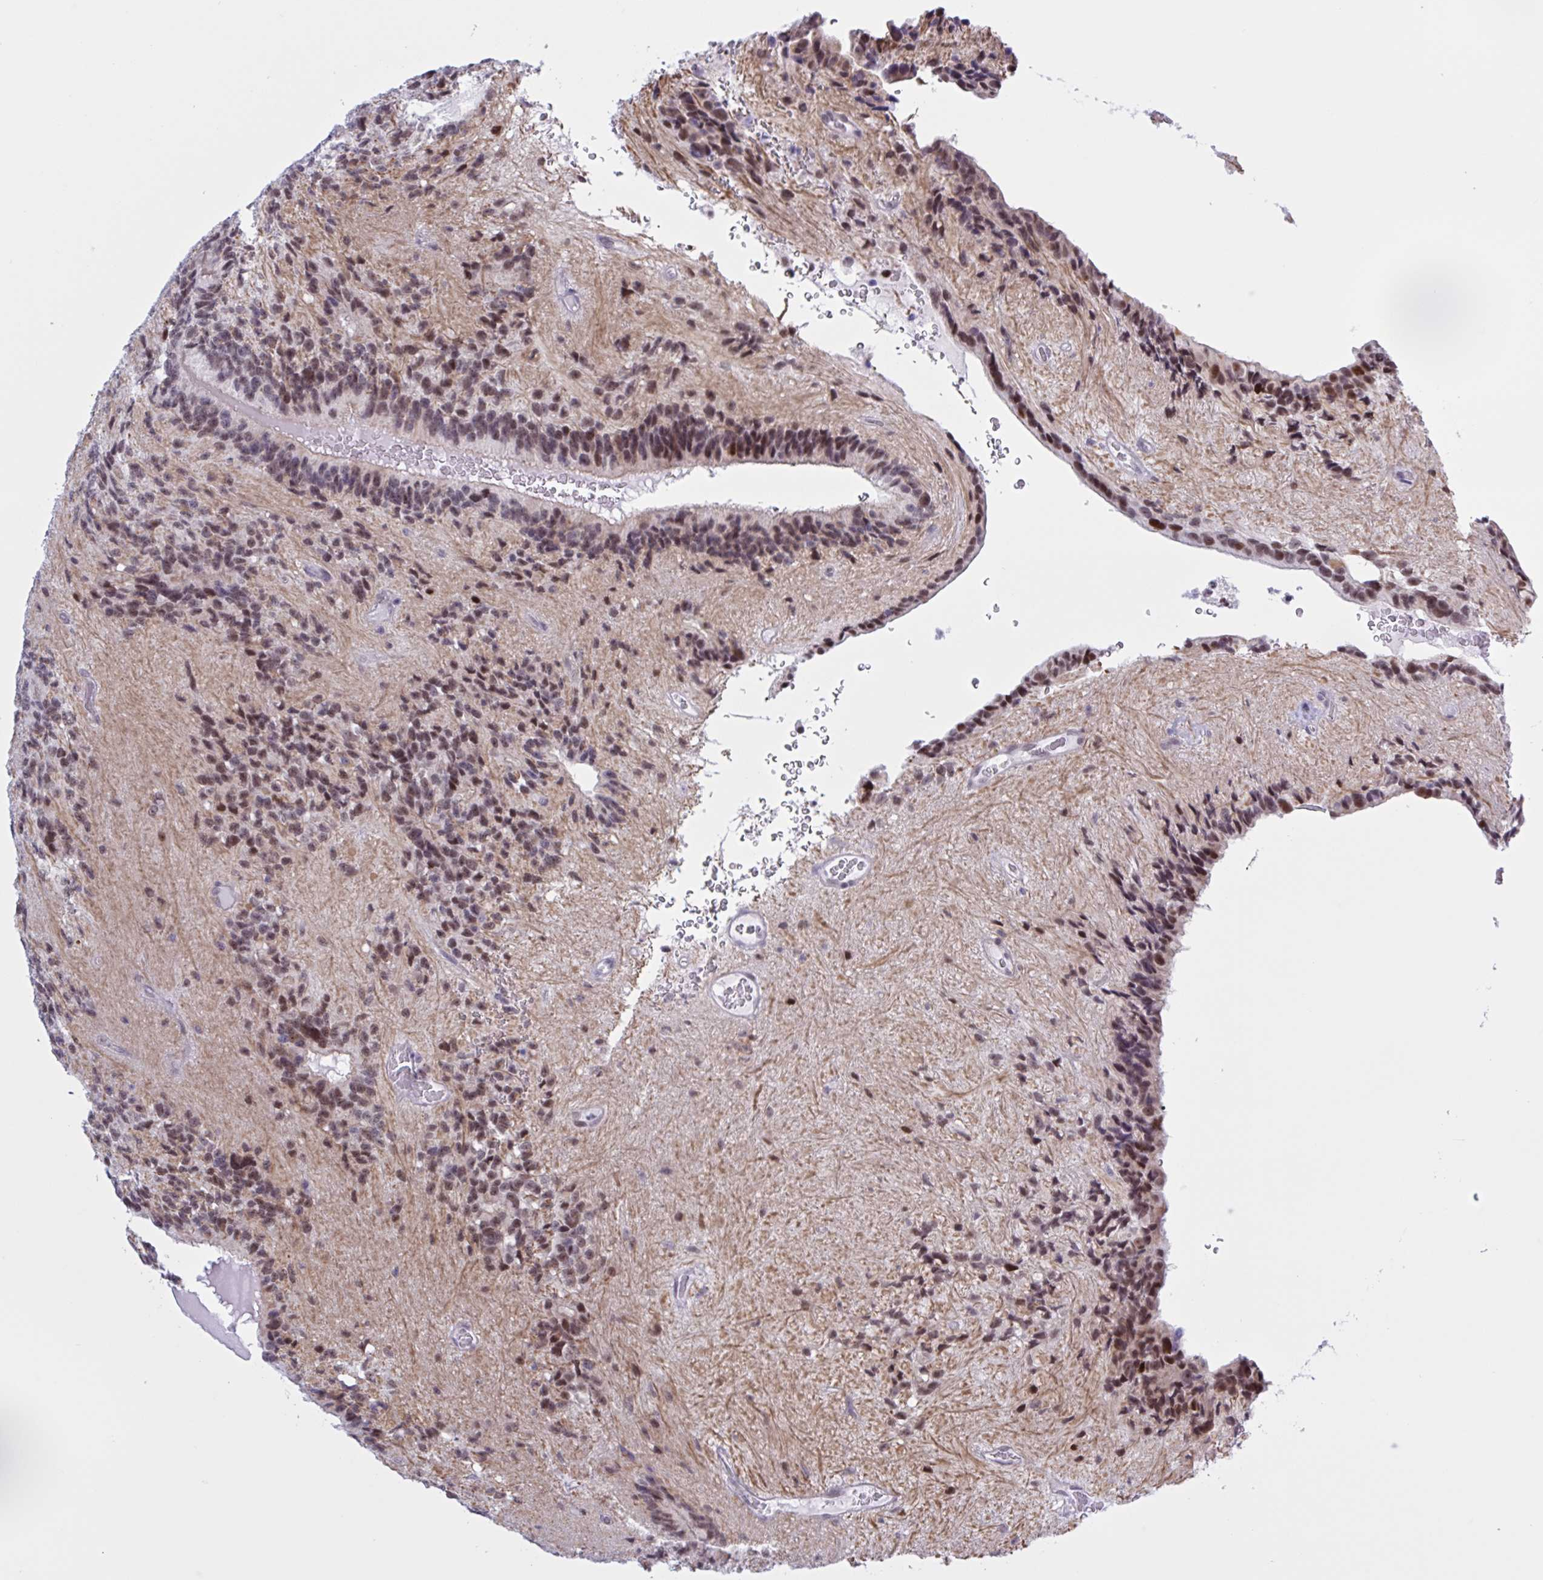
{"staining": {"intensity": "moderate", "quantity": ">75%", "location": "nuclear"}, "tissue": "glioma", "cell_type": "Tumor cells", "image_type": "cancer", "snomed": [{"axis": "morphology", "description": "Glioma, malignant, Low grade"}, {"axis": "topography", "description": "Brain"}], "caption": "Human malignant glioma (low-grade) stained with a brown dye displays moderate nuclear positive staining in approximately >75% of tumor cells.", "gene": "PRMT6", "patient": {"sex": "male", "age": 31}}